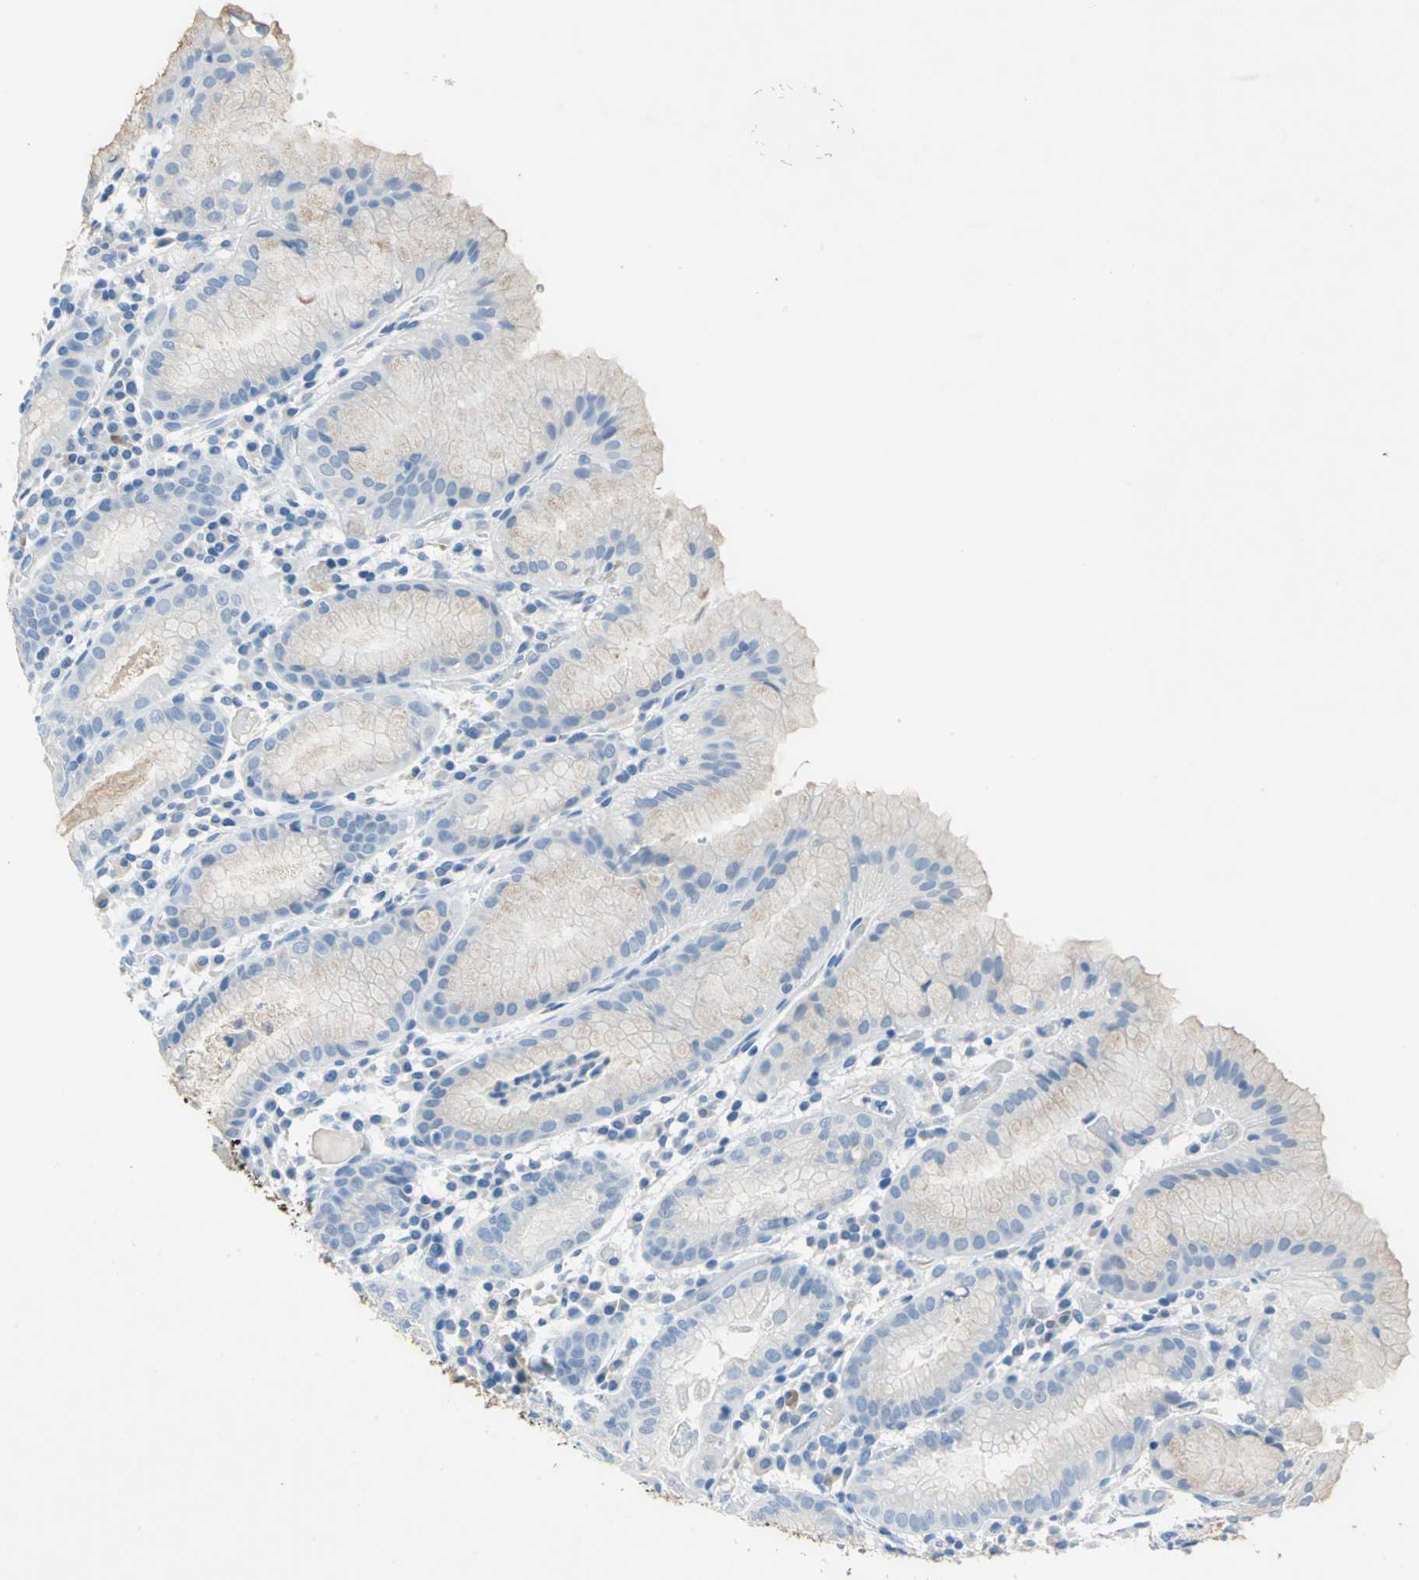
{"staining": {"intensity": "weak", "quantity": "25%-75%", "location": "cytoplasmic/membranous"}, "tissue": "stomach", "cell_type": "Glandular cells", "image_type": "normal", "snomed": [{"axis": "morphology", "description": "Normal tissue, NOS"}, {"axis": "topography", "description": "Stomach"}, {"axis": "topography", "description": "Stomach, lower"}], "caption": "Immunohistochemical staining of benign human stomach reveals weak cytoplasmic/membranous protein staining in approximately 25%-75% of glandular cells.", "gene": "PKLR", "patient": {"sex": "female", "age": 75}}